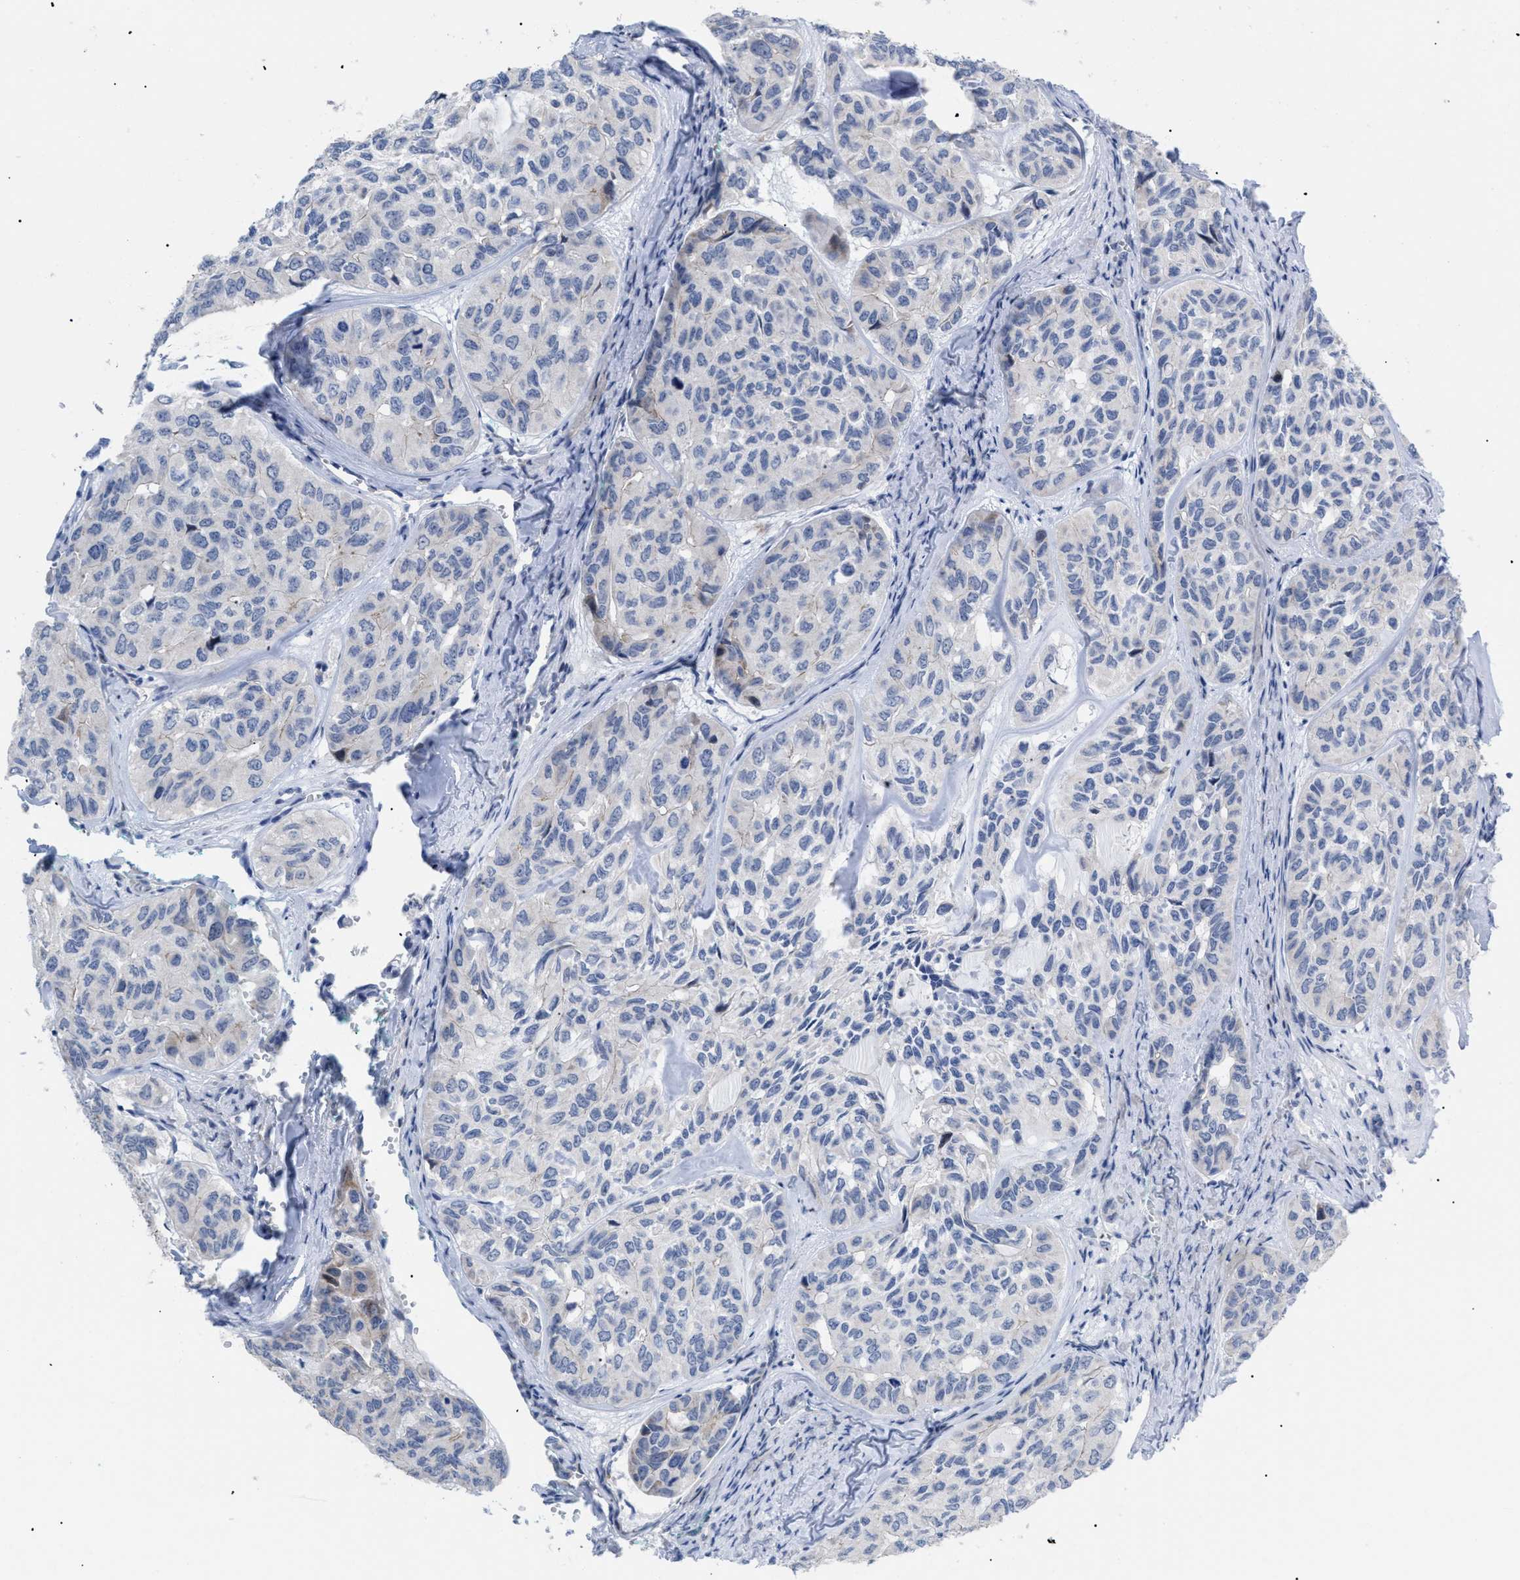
{"staining": {"intensity": "negative", "quantity": "none", "location": "none"}, "tissue": "head and neck cancer", "cell_type": "Tumor cells", "image_type": "cancer", "snomed": [{"axis": "morphology", "description": "Adenocarcinoma, NOS"}, {"axis": "topography", "description": "Salivary gland, NOS"}, {"axis": "topography", "description": "Head-Neck"}], "caption": "Human head and neck cancer (adenocarcinoma) stained for a protein using immunohistochemistry (IHC) shows no expression in tumor cells.", "gene": "CAV3", "patient": {"sex": "female", "age": 76}}